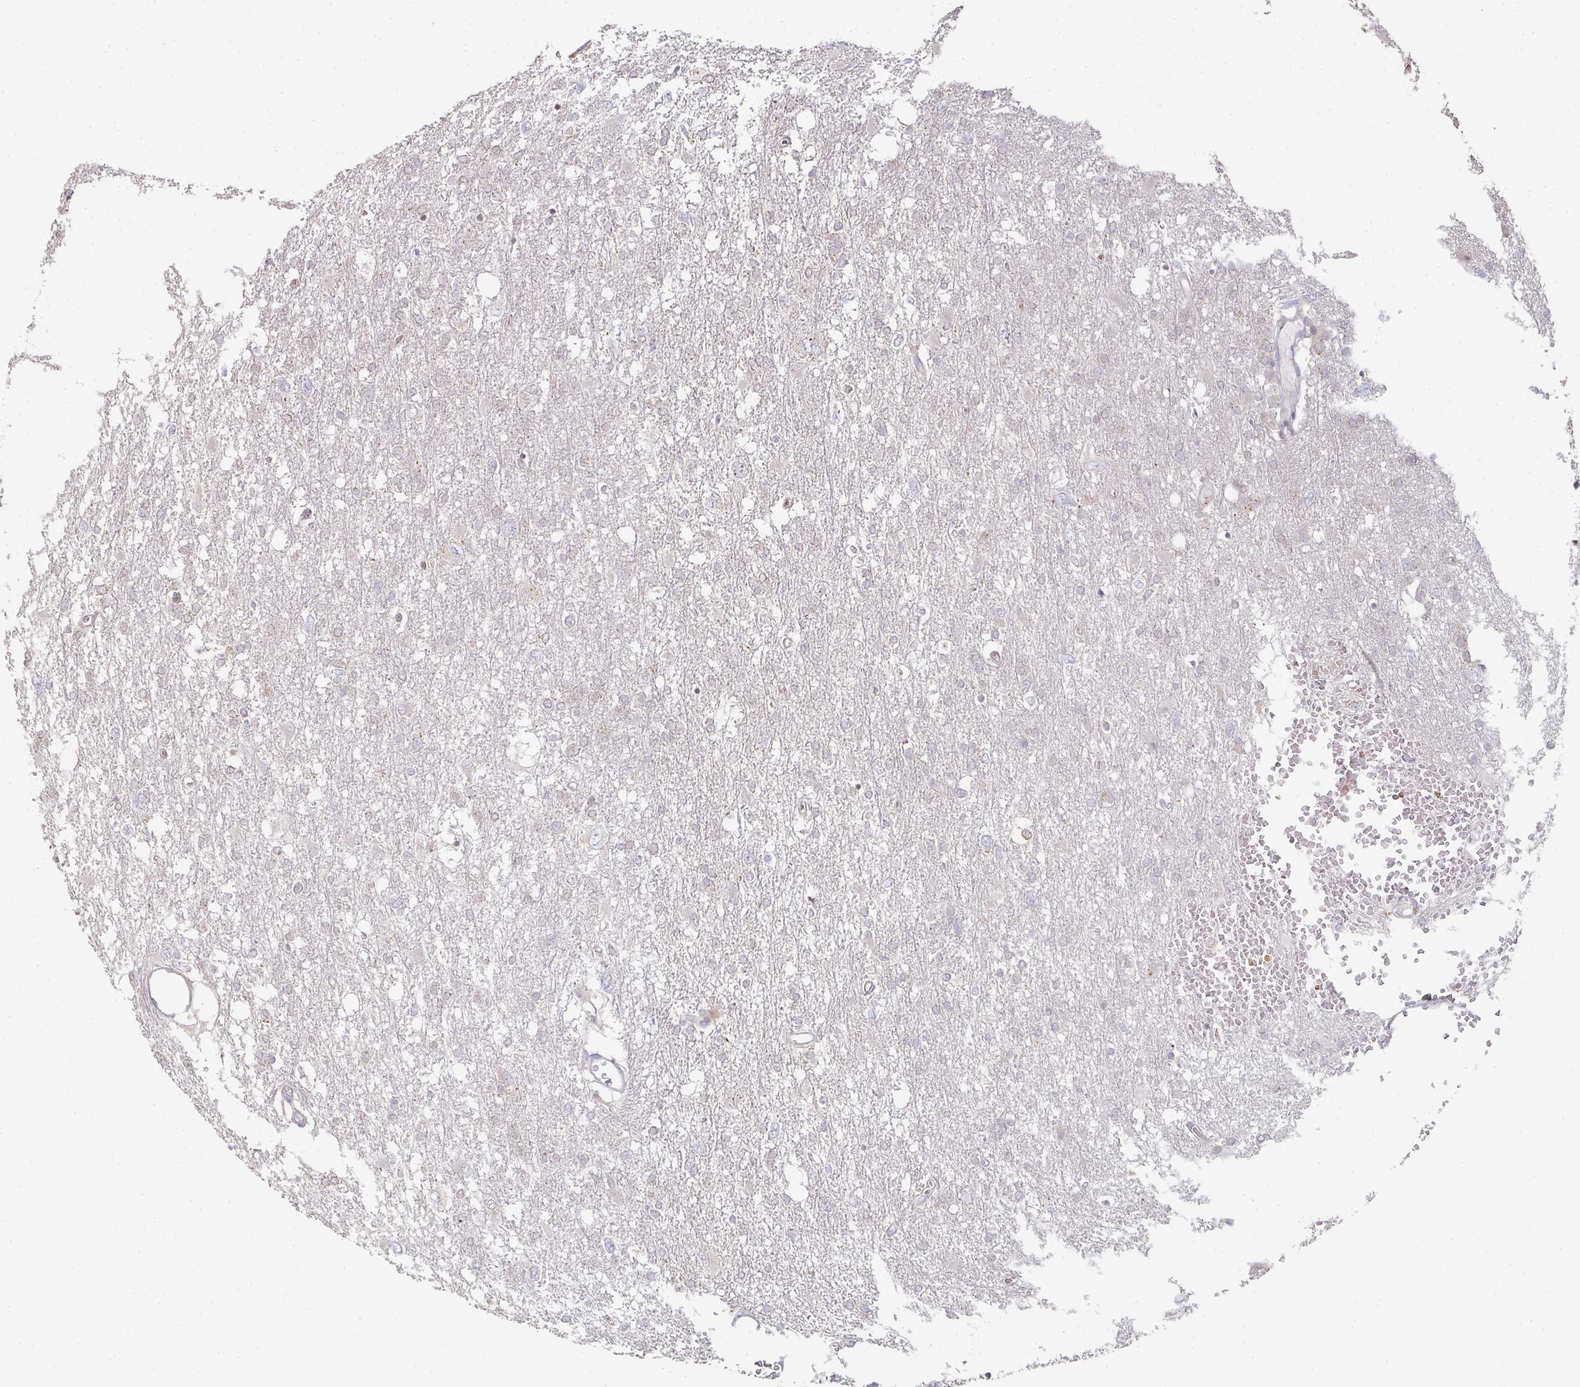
{"staining": {"intensity": "negative", "quantity": "none", "location": "none"}, "tissue": "glioma", "cell_type": "Tumor cells", "image_type": "cancer", "snomed": [{"axis": "morphology", "description": "Glioma, malignant, High grade"}, {"axis": "topography", "description": "Brain"}], "caption": "Protein analysis of glioma demonstrates no significant expression in tumor cells. (Stains: DAB (3,3'-diaminobenzidine) immunohistochemistry (IHC) with hematoxylin counter stain, Microscopy: brightfield microscopy at high magnification).", "gene": "ZNF526", "patient": {"sex": "male", "age": 61}}